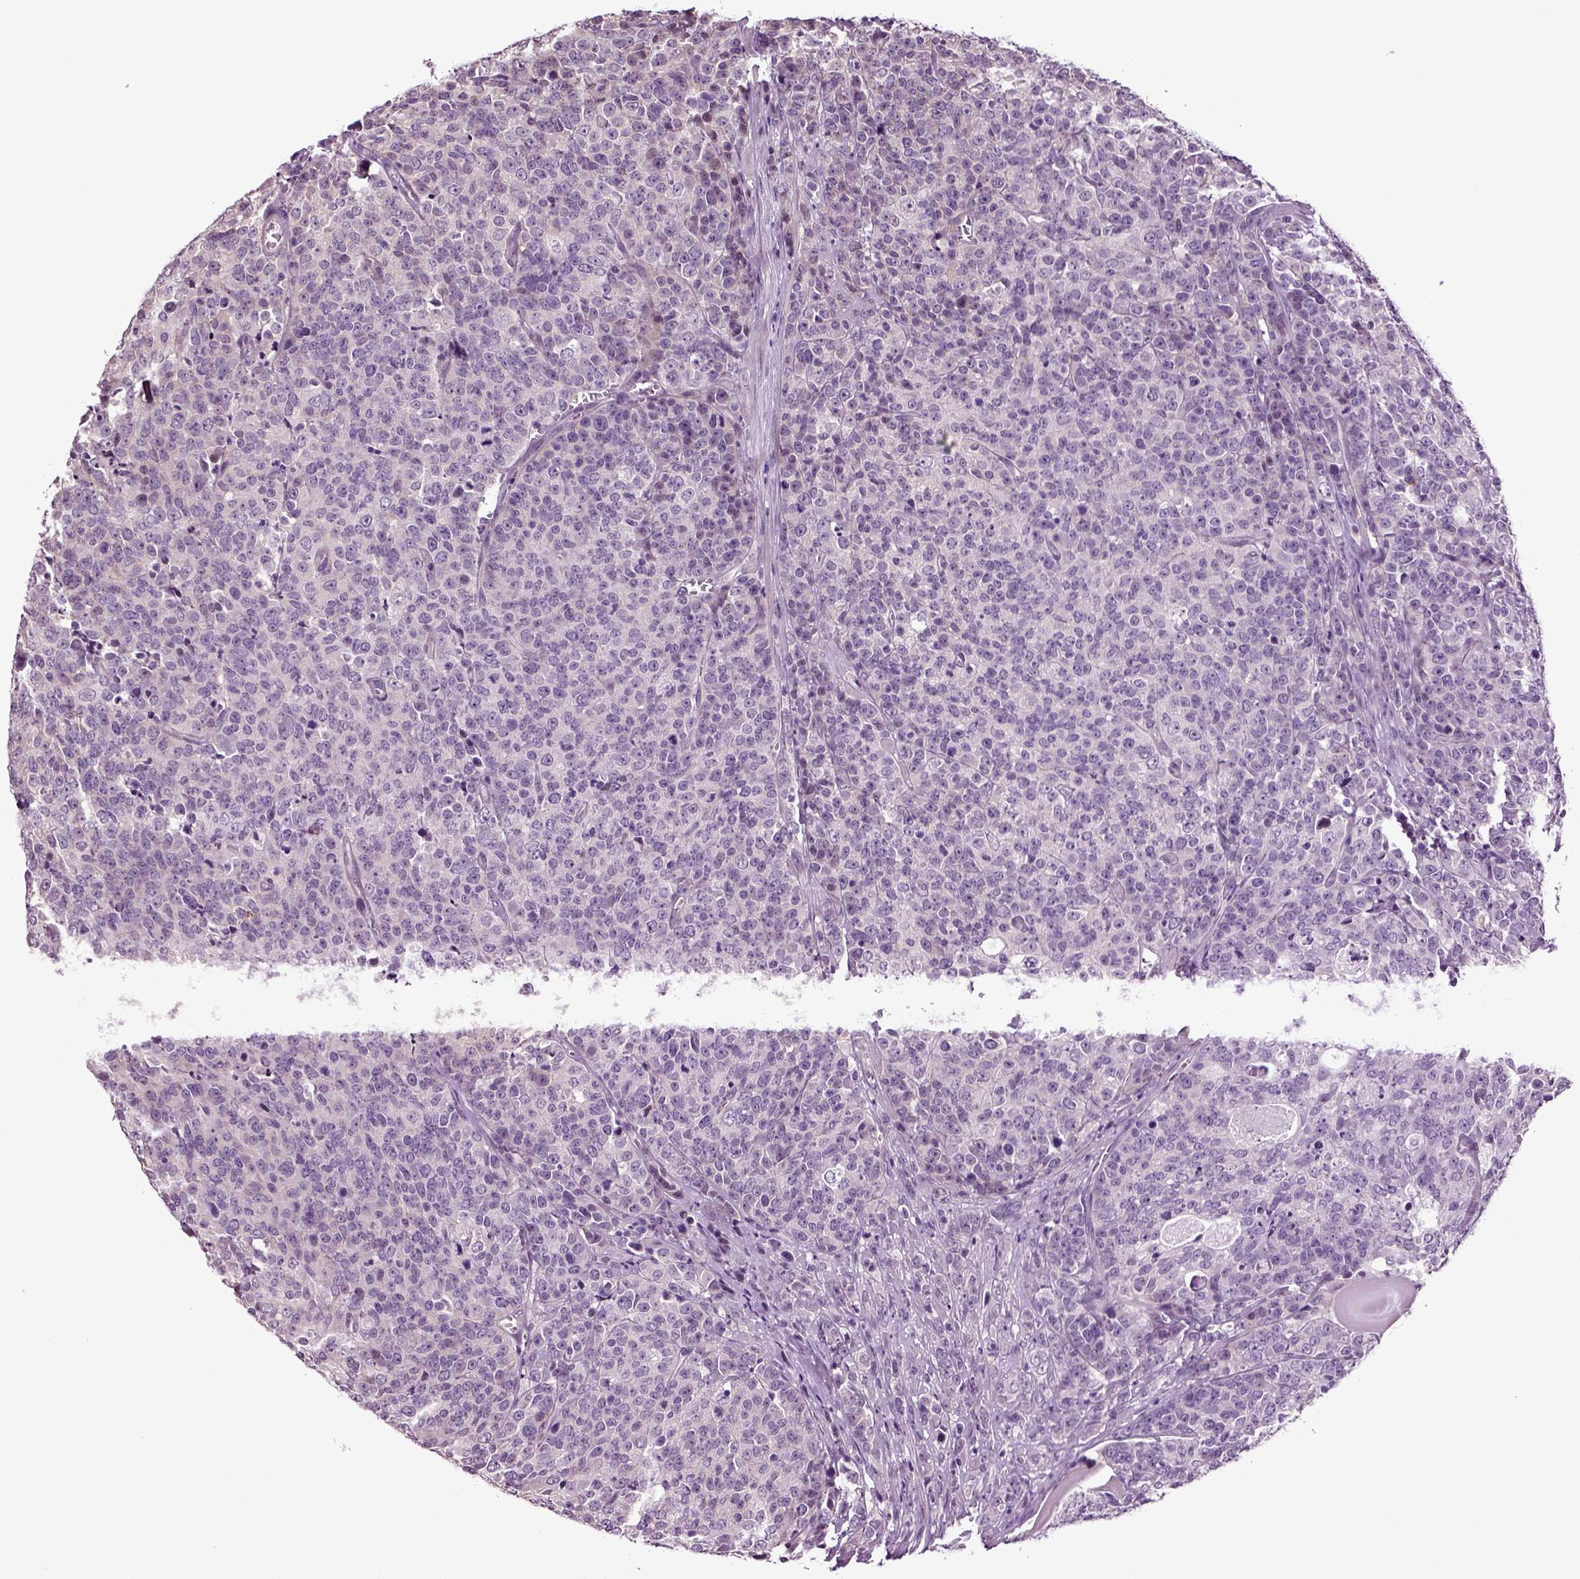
{"staining": {"intensity": "negative", "quantity": "none", "location": "none"}, "tissue": "prostate cancer", "cell_type": "Tumor cells", "image_type": "cancer", "snomed": [{"axis": "morphology", "description": "Adenocarcinoma, NOS"}, {"axis": "topography", "description": "Prostate"}], "caption": "IHC of adenocarcinoma (prostate) demonstrates no positivity in tumor cells.", "gene": "PLCH2", "patient": {"sex": "male", "age": 67}}